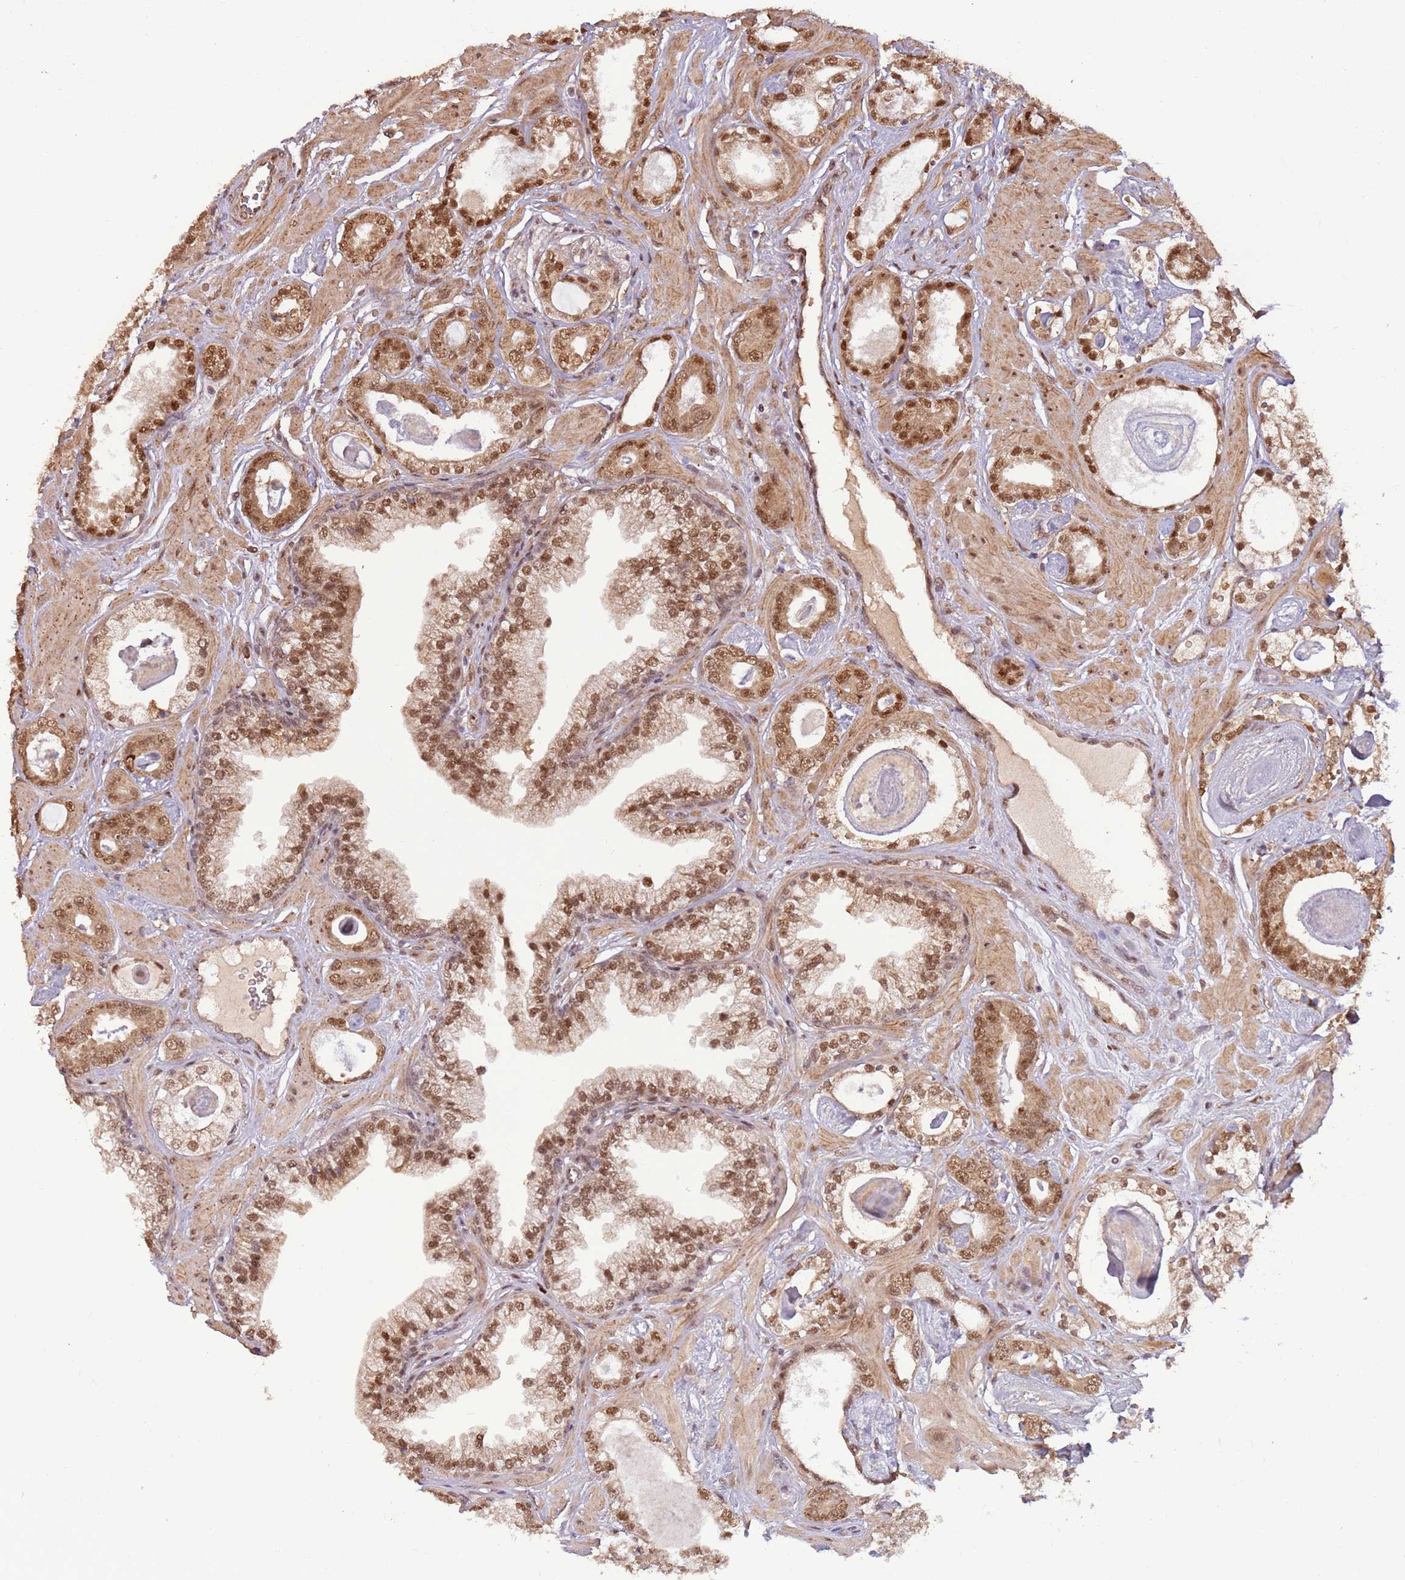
{"staining": {"intensity": "moderate", "quantity": ">75%", "location": "nuclear"}, "tissue": "prostate cancer", "cell_type": "Tumor cells", "image_type": "cancer", "snomed": [{"axis": "morphology", "description": "Adenocarcinoma, Low grade"}, {"axis": "topography", "description": "Prostate"}], "caption": "An image of human adenocarcinoma (low-grade) (prostate) stained for a protein reveals moderate nuclear brown staining in tumor cells.", "gene": "POLR3H", "patient": {"sex": "male", "age": 60}}